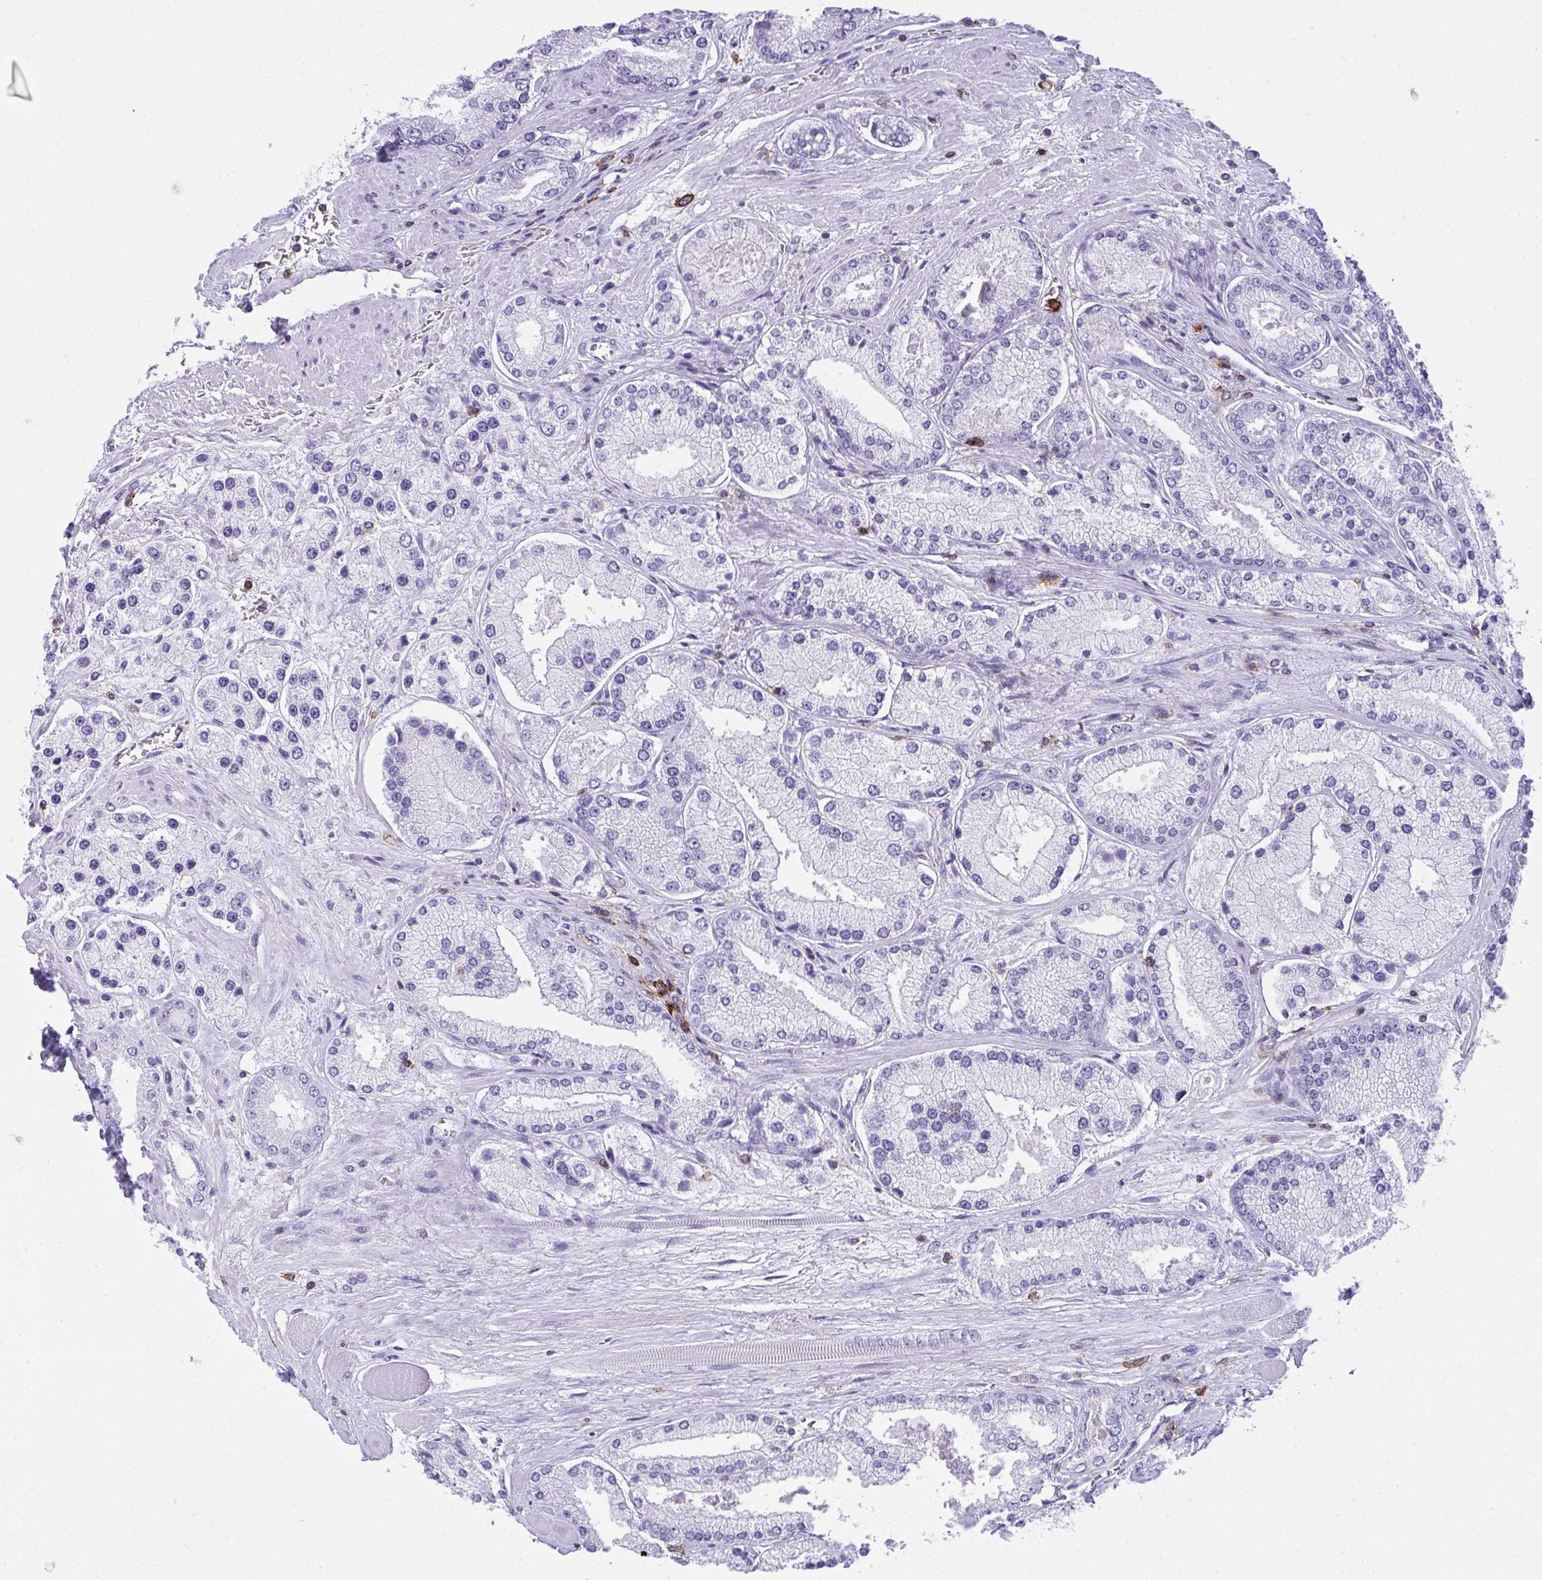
{"staining": {"intensity": "negative", "quantity": "none", "location": "none"}, "tissue": "prostate cancer", "cell_type": "Tumor cells", "image_type": "cancer", "snomed": [{"axis": "morphology", "description": "Adenocarcinoma, High grade"}, {"axis": "topography", "description": "Prostate"}], "caption": "Tumor cells are negative for brown protein staining in prostate adenocarcinoma (high-grade).", "gene": "SPN", "patient": {"sex": "male", "age": 67}}